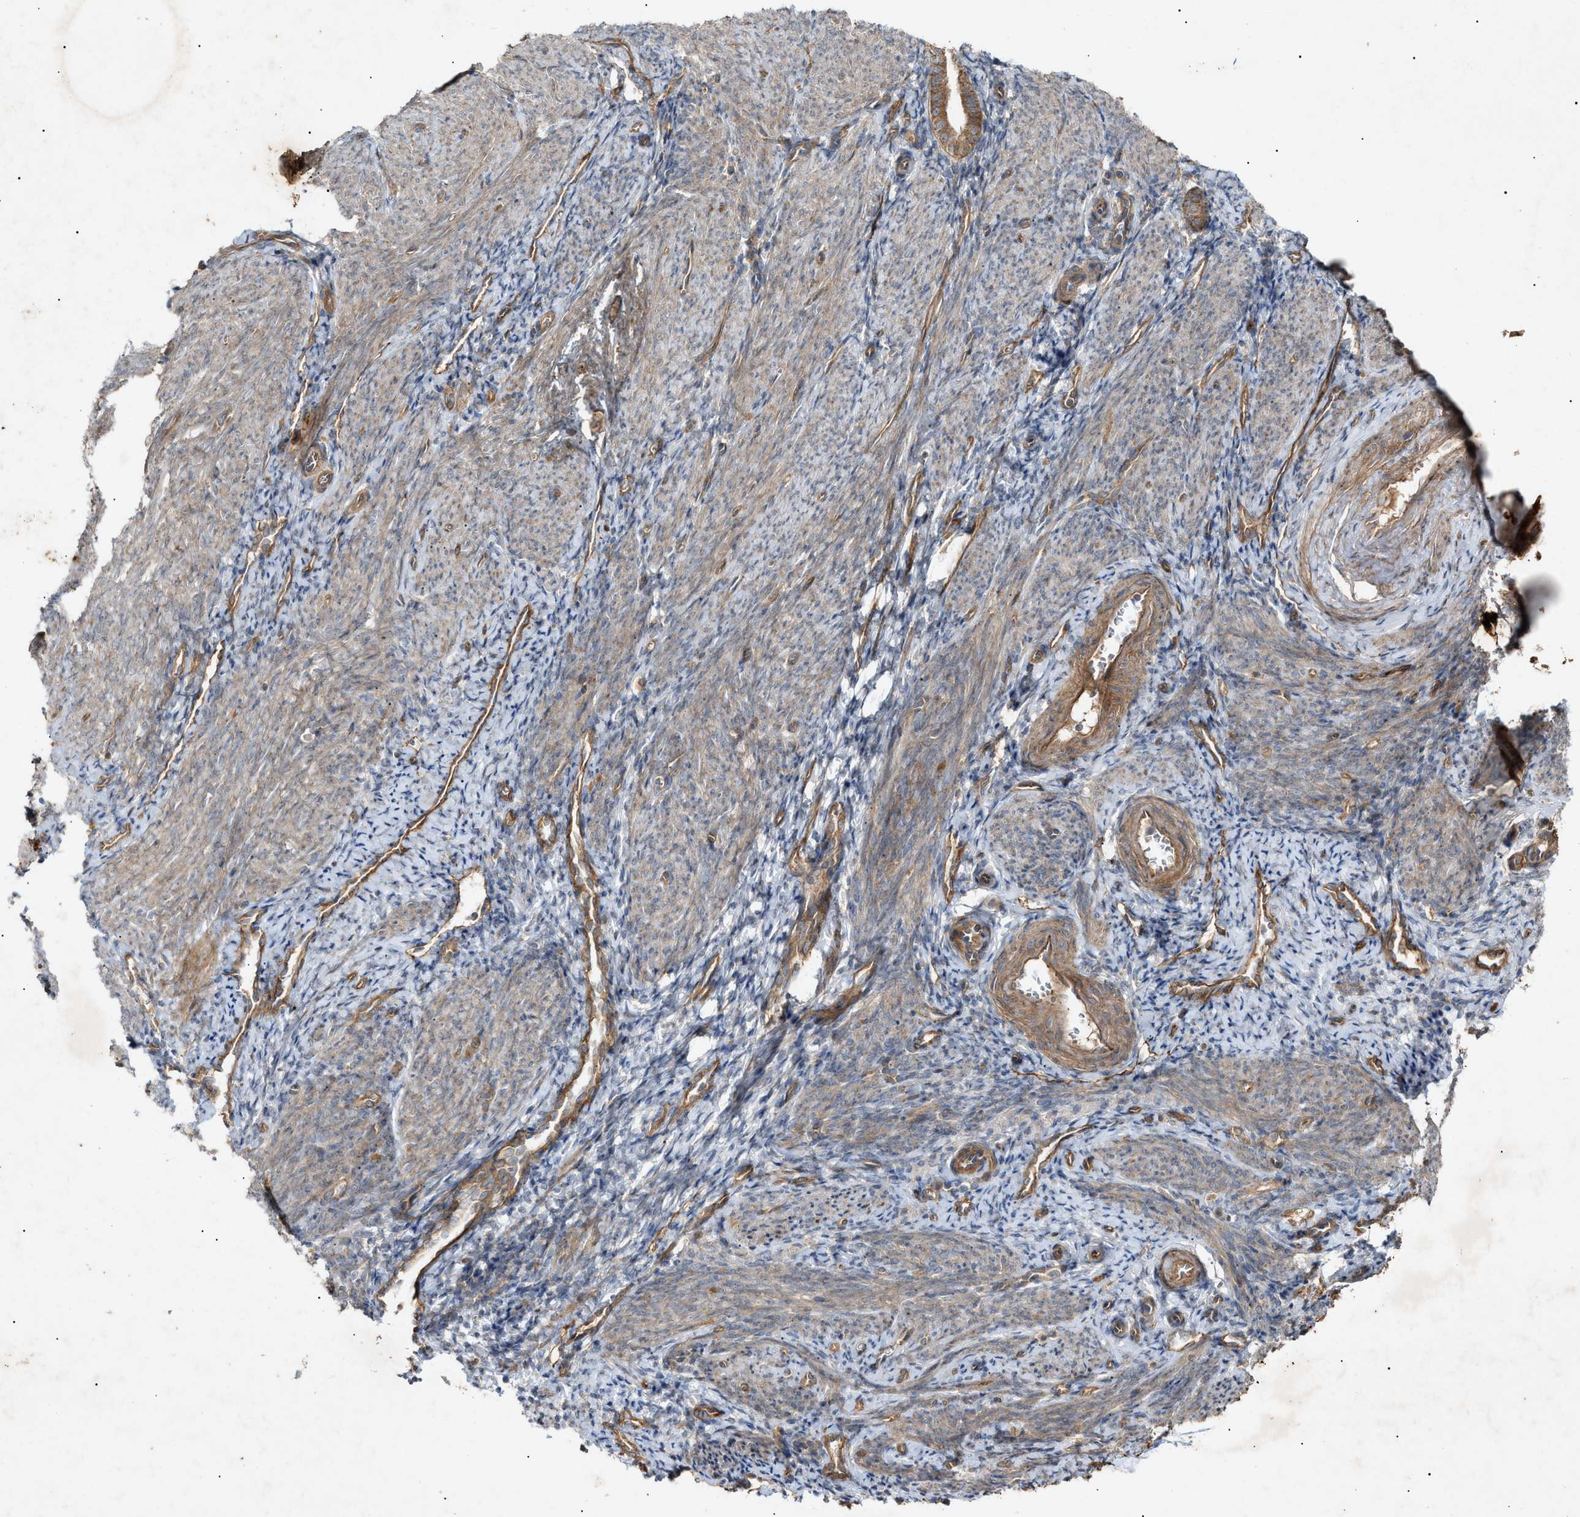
{"staining": {"intensity": "weak", "quantity": "<25%", "location": "cytoplasmic/membranous"}, "tissue": "endometrium", "cell_type": "Cells in endometrial stroma", "image_type": "normal", "snomed": [{"axis": "morphology", "description": "Normal tissue, NOS"}, {"axis": "topography", "description": "Endometrium"}], "caption": "High power microscopy photomicrograph of an IHC photomicrograph of benign endometrium, revealing no significant positivity in cells in endometrial stroma. The staining is performed using DAB brown chromogen with nuclei counter-stained in using hematoxylin.", "gene": "MTCH1", "patient": {"sex": "female", "age": 50}}